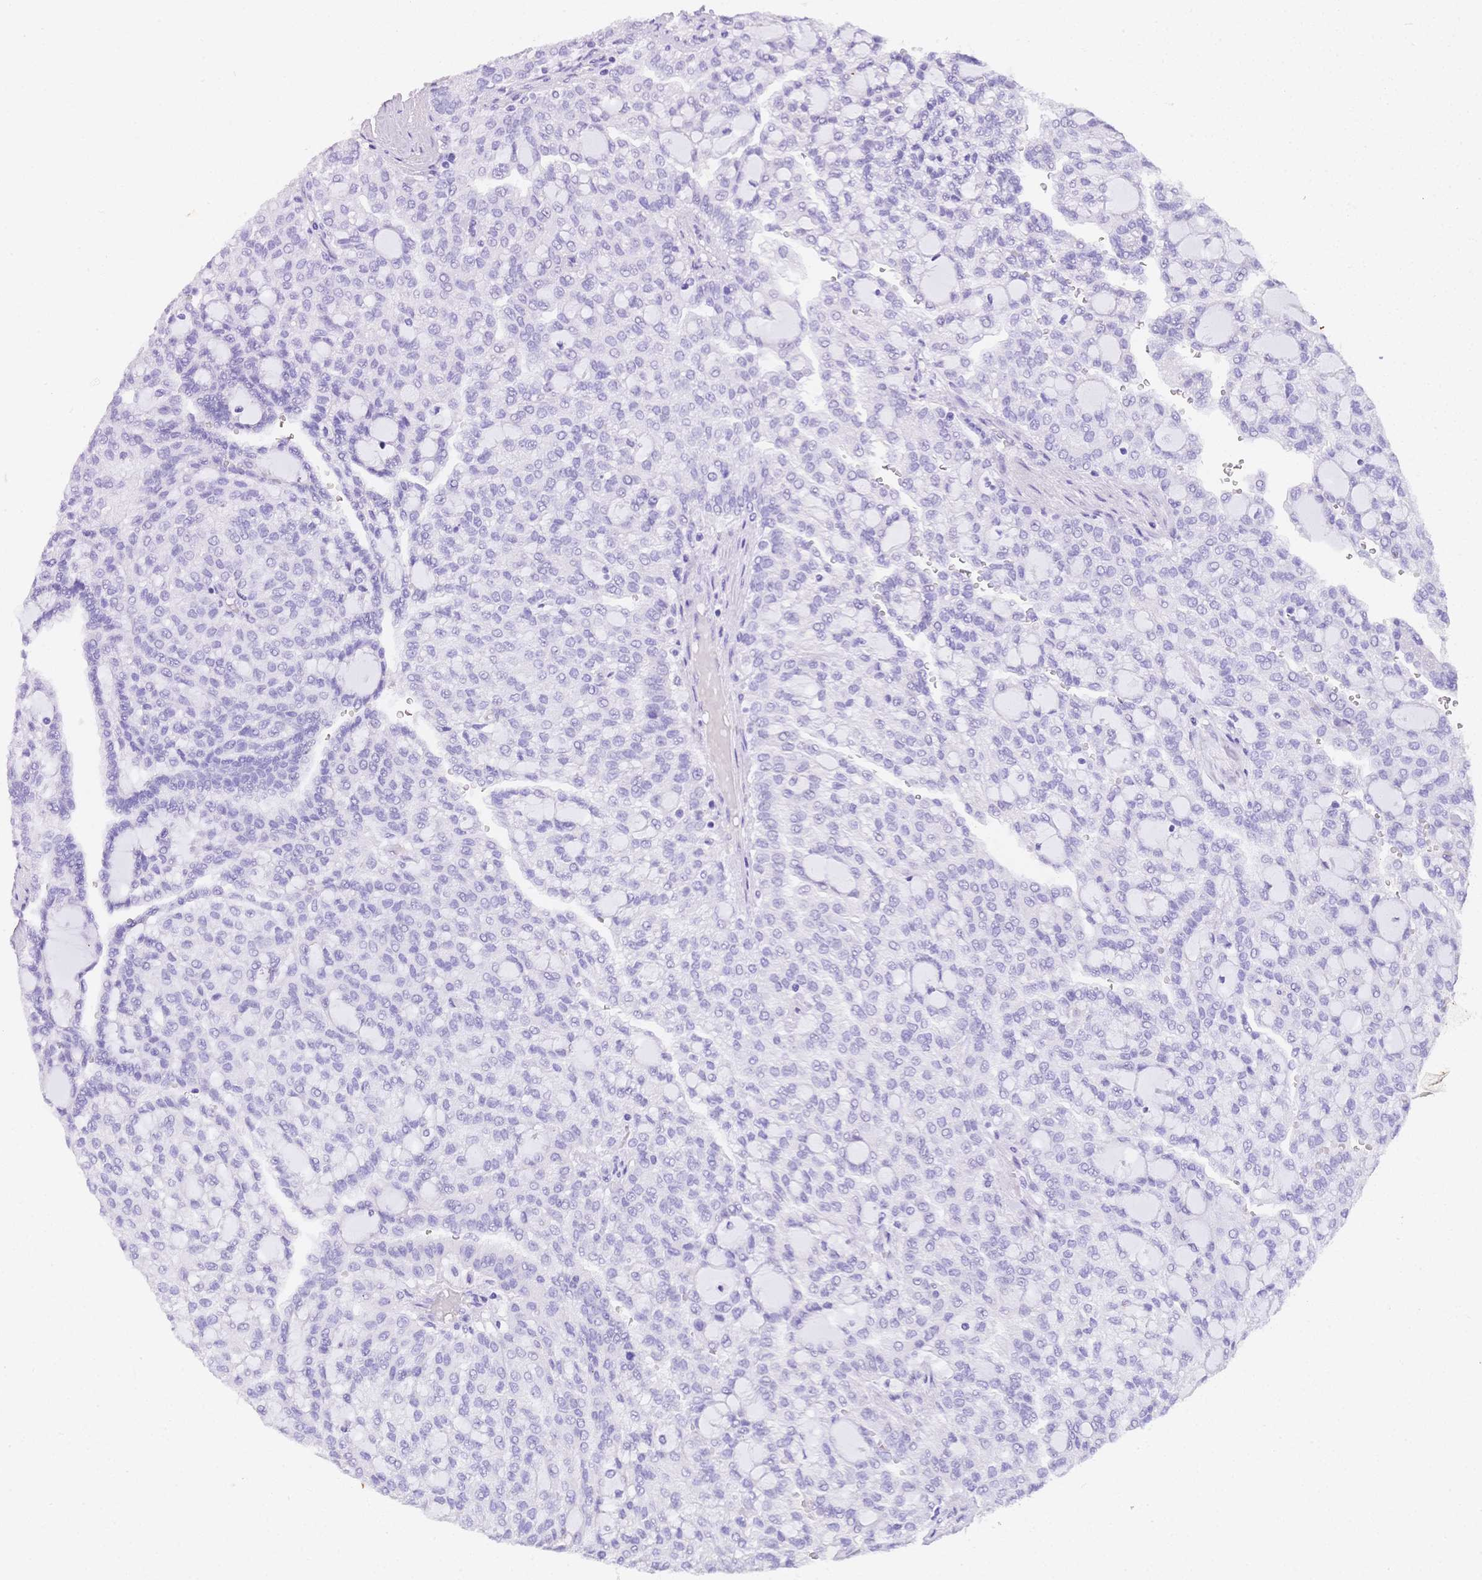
{"staining": {"intensity": "negative", "quantity": "none", "location": "none"}, "tissue": "renal cancer", "cell_type": "Tumor cells", "image_type": "cancer", "snomed": [{"axis": "morphology", "description": "Adenocarcinoma, NOS"}, {"axis": "topography", "description": "Kidney"}], "caption": "Tumor cells are negative for brown protein staining in renal adenocarcinoma. The staining is performed using DAB (3,3'-diaminobenzidine) brown chromogen with nuclei counter-stained in using hematoxylin.", "gene": "MUC21", "patient": {"sex": "male", "age": 63}}